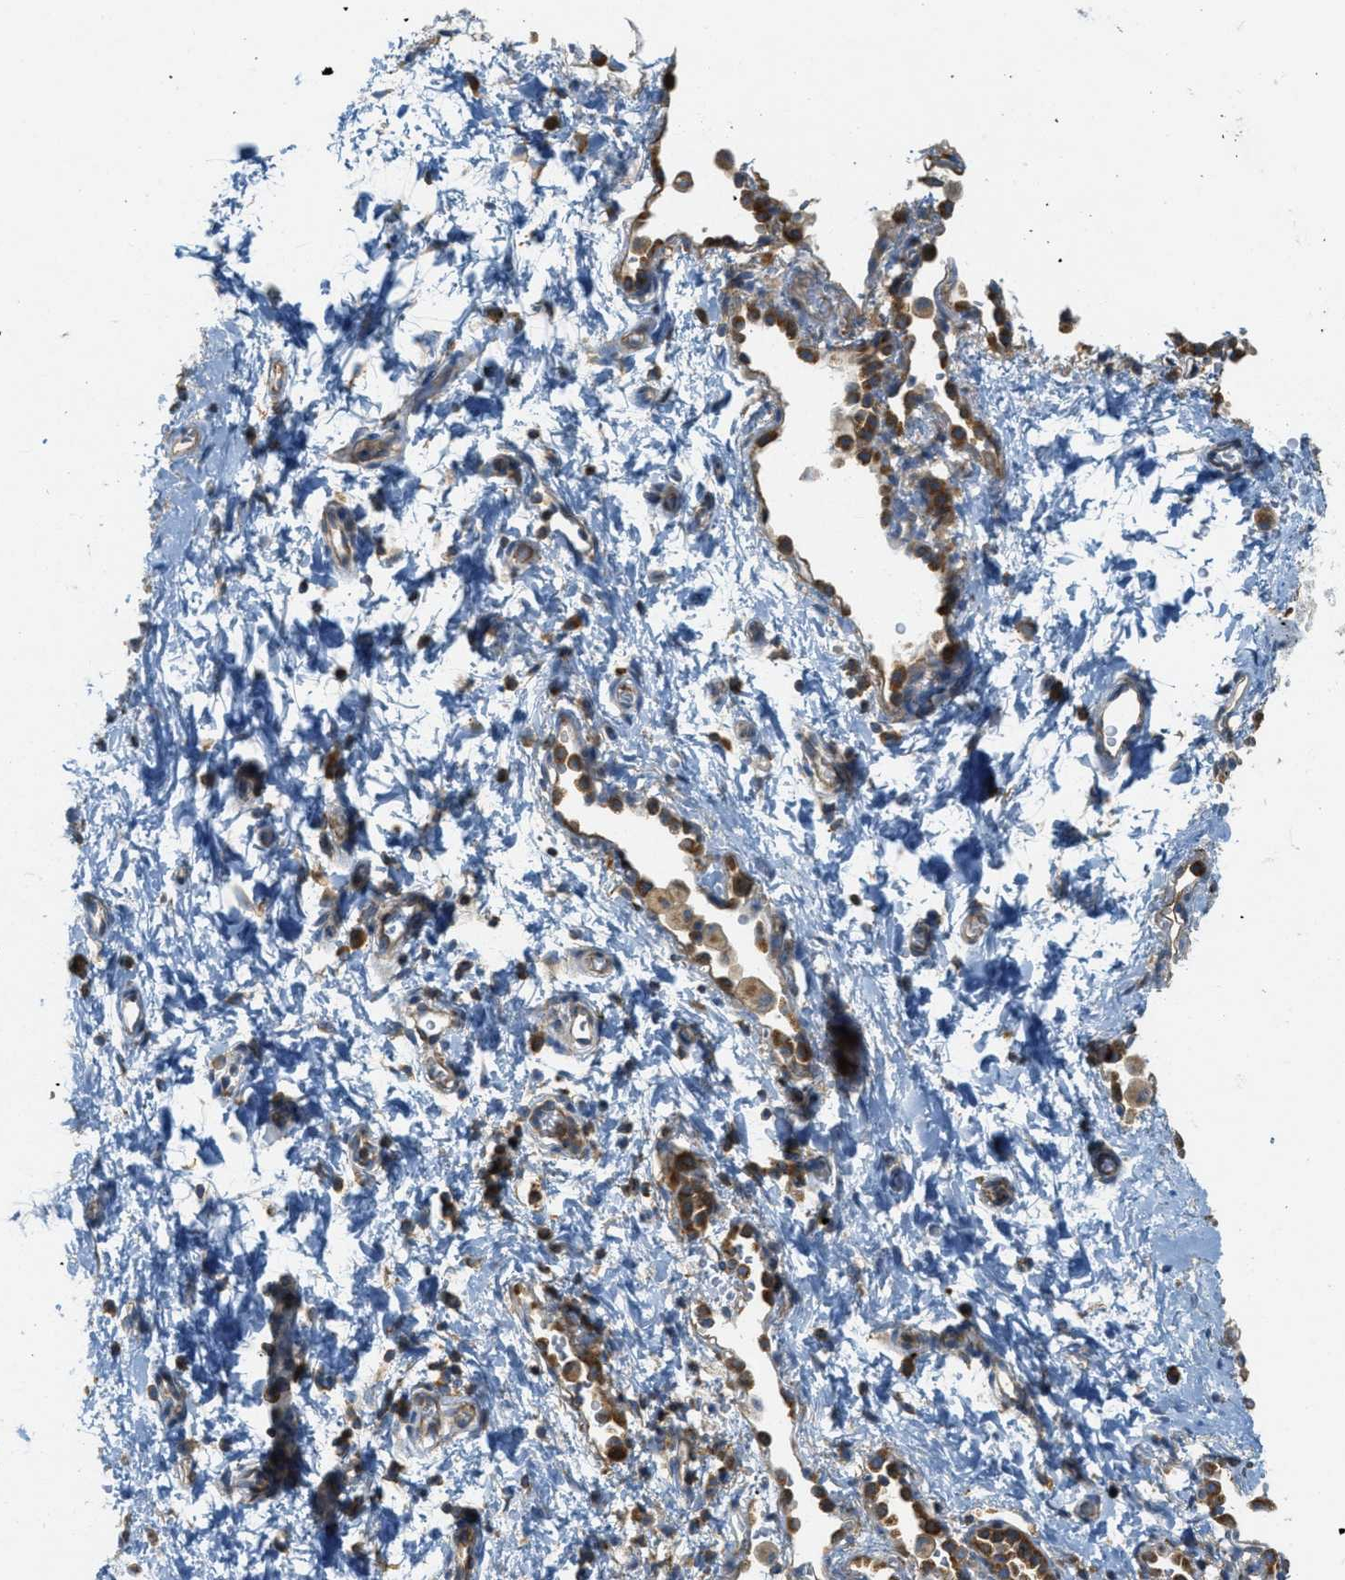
{"staining": {"intensity": "negative", "quantity": "none", "location": "none"}, "tissue": "adipose tissue", "cell_type": "Adipocytes", "image_type": "normal", "snomed": [{"axis": "morphology", "description": "Normal tissue, NOS"}, {"axis": "topography", "description": "Cartilage tissue"}, {"axis": "topography", "description": "Bronchus"}], "caption": "Immunohistochemistry image of benign adipose tissue: human adipose tissue stained with DAB (3,3'-diaminobenzidine) shows no significant protein staining in adipocytes. (DAB immunohistochemistry (IHC) with hematoxylin counter stain).", "gene": "ABCF1", "patient": {"sex": "female", "age": 53}}